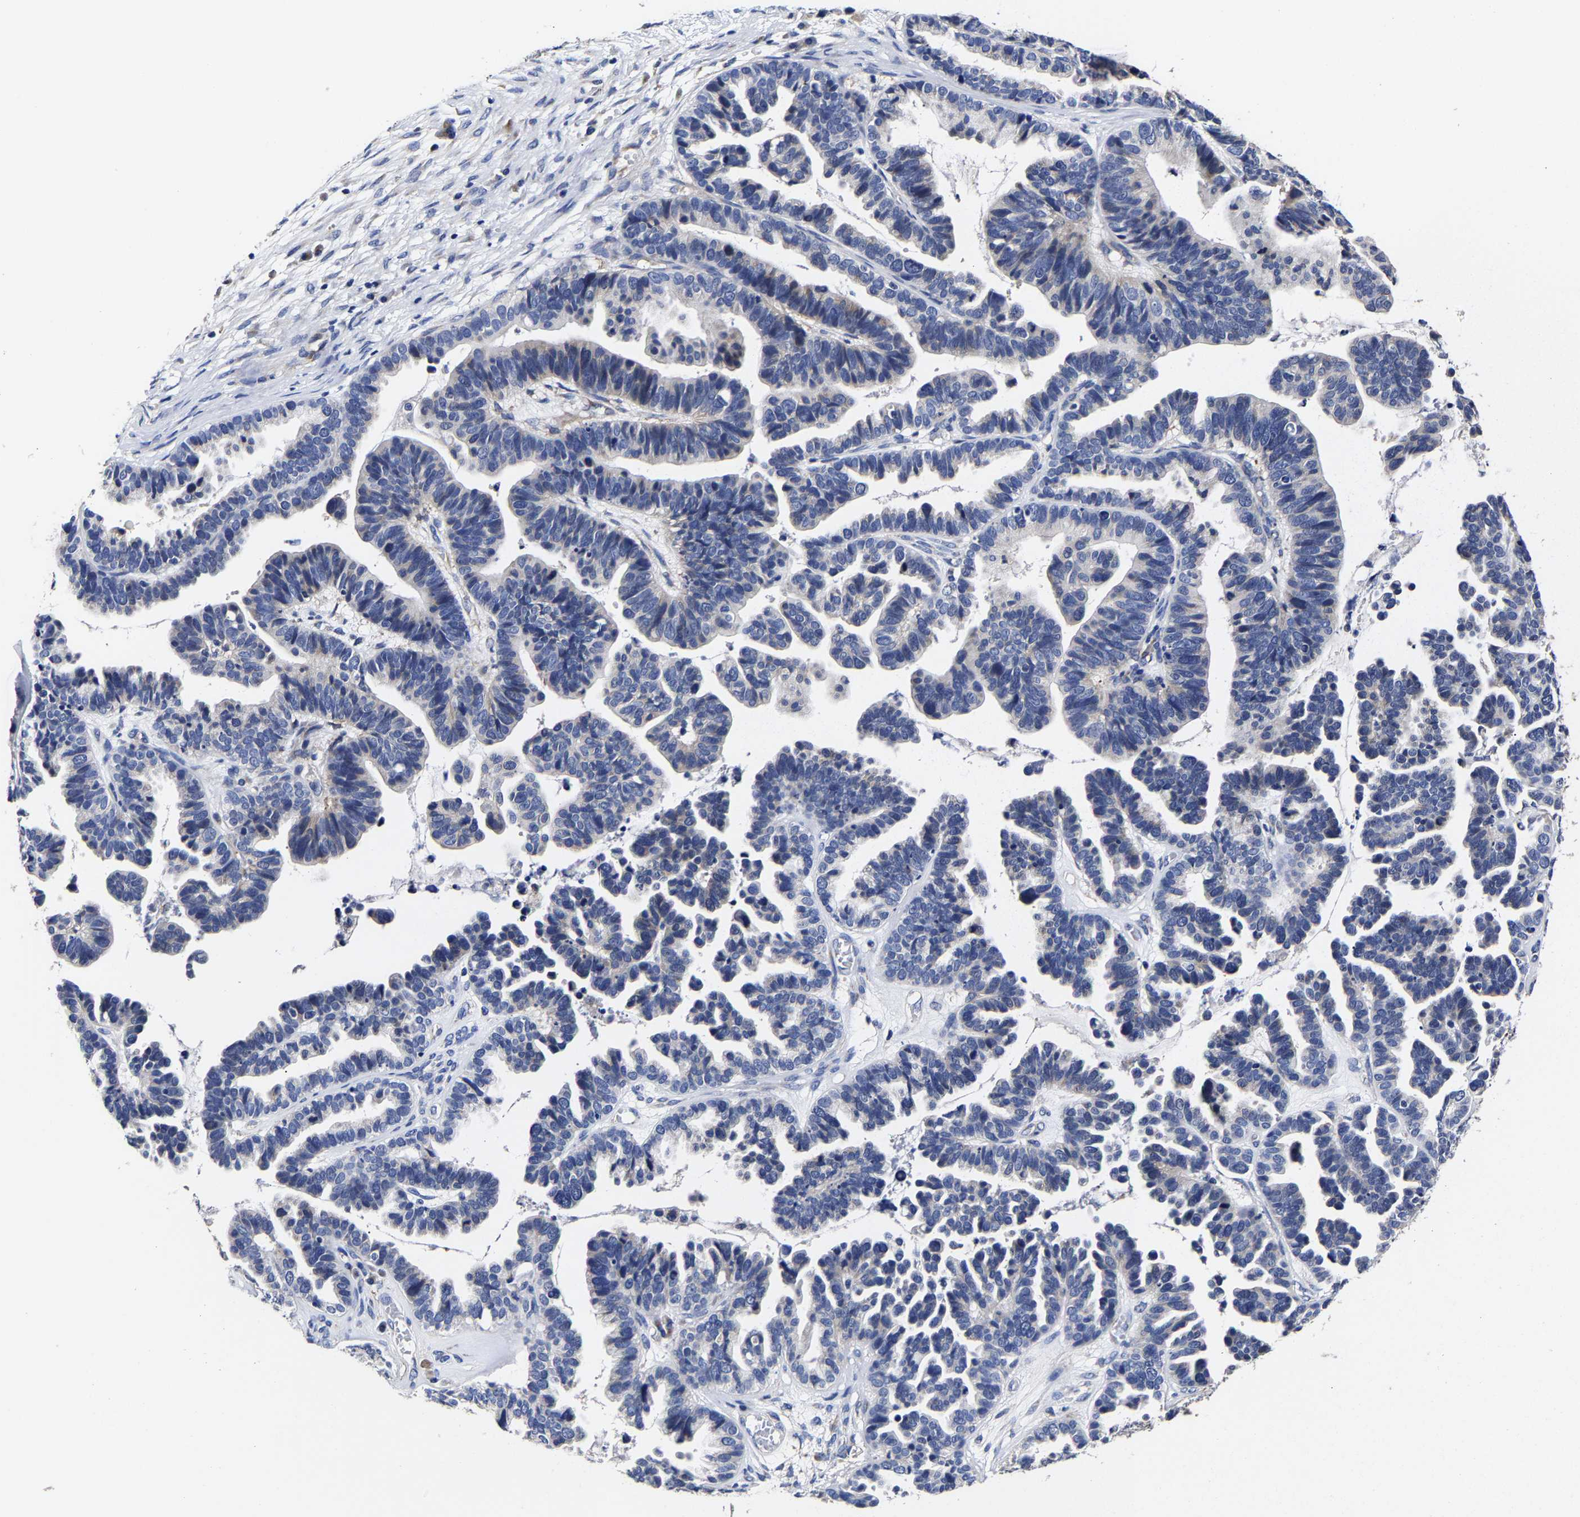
{"staining": {"intensity": "negative", "quantity": "none", "location": "none"}, "tissue": "ovarian cancer", "cell_type": "Tumor cells", "image_type": "cancer", "snomed": [{"axis": "morphology", "description": "Cystadenocarcinoma, serous, NOS"}, {"axis": "topography", "description": "Ovary"}], "caption": "The image exhibits no staining of tumor cells in serous cystadenocarcinoma (ovarian). Nuclei are stained in blue.", "gene": "AASS", "patient": {"sex": "female", "age": 56}}